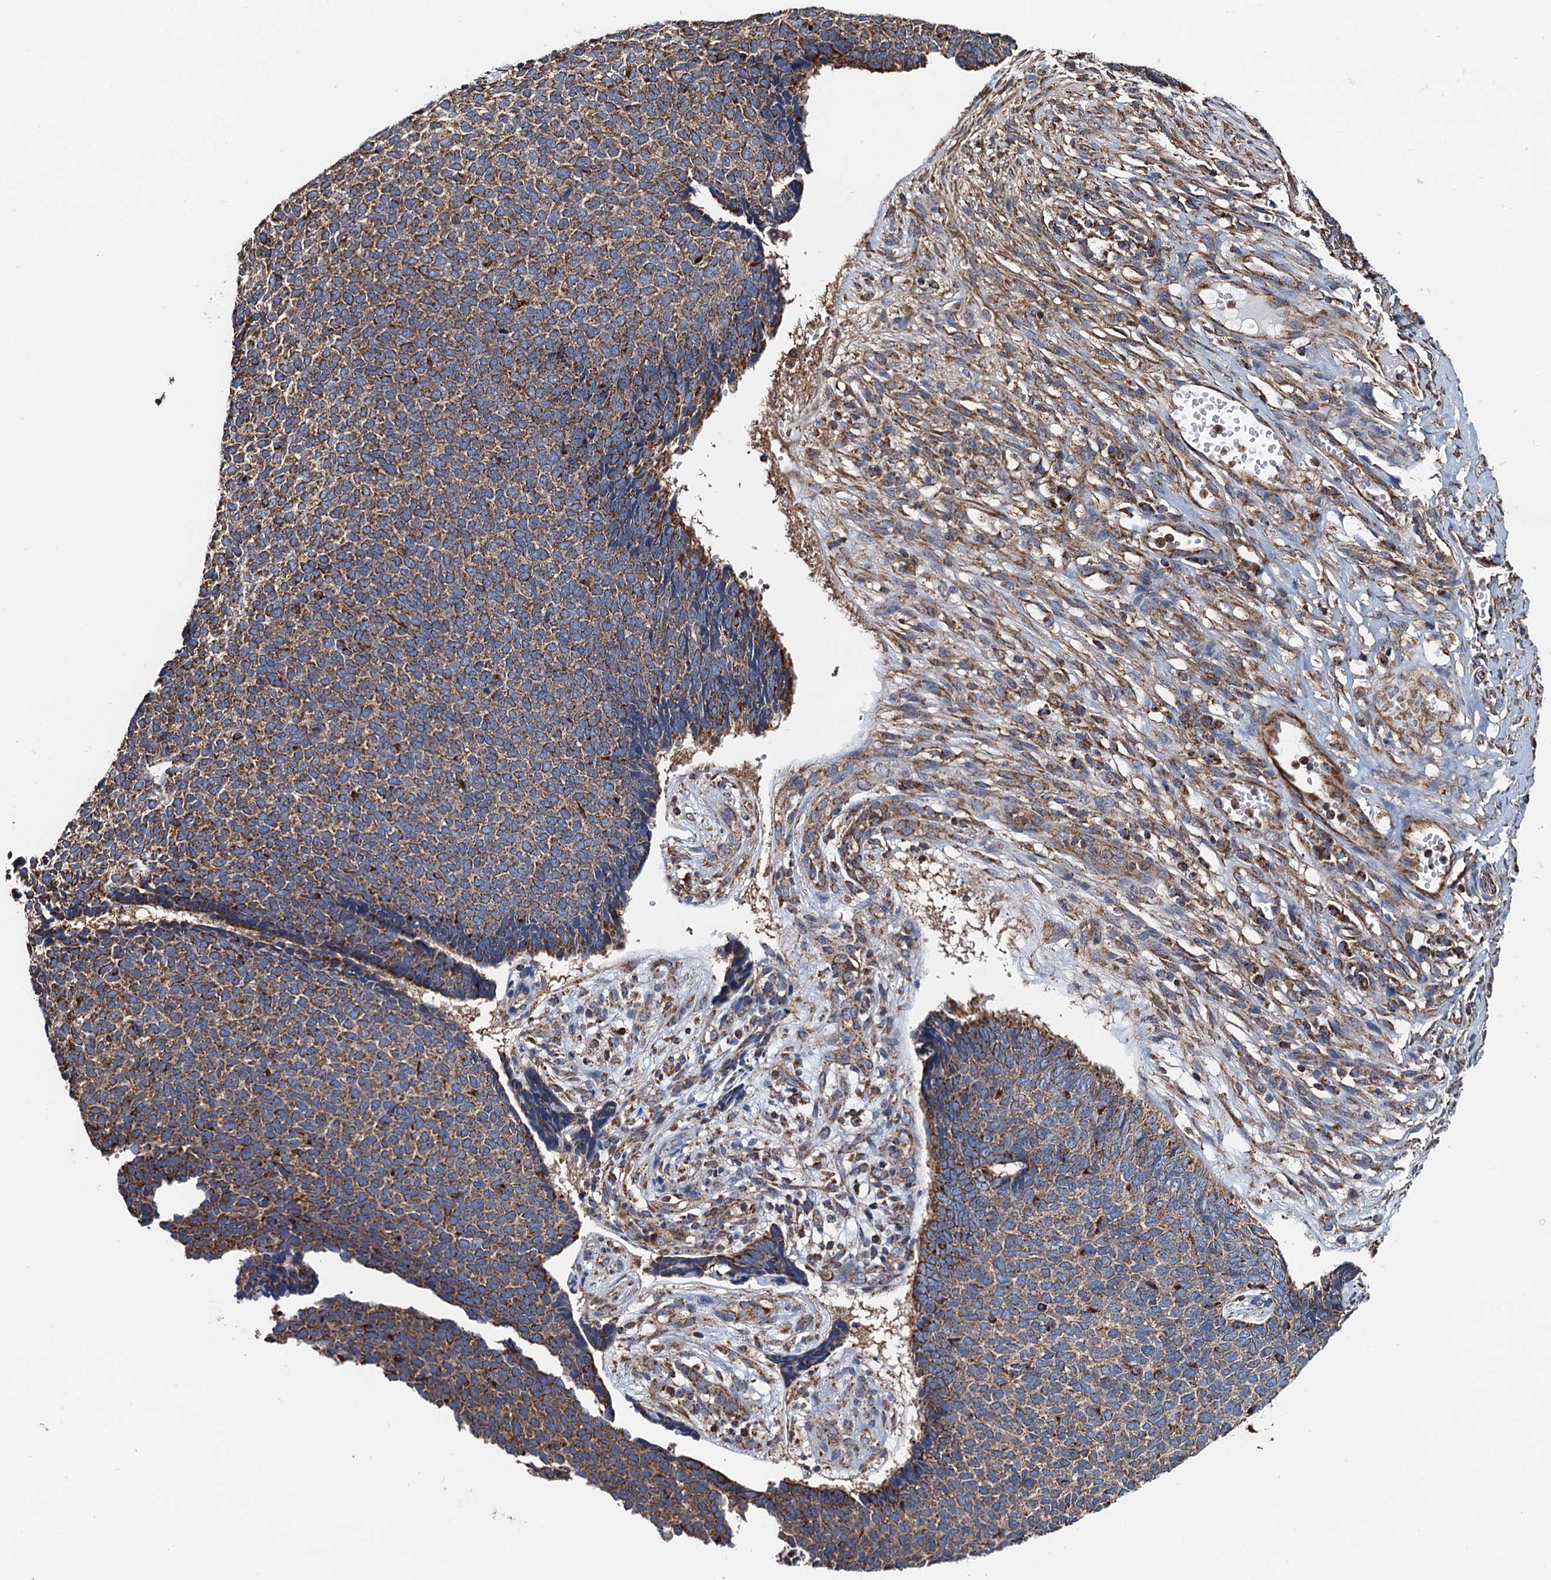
{"staining": {"intensity": "moderate", "quantity": ">75%", "location": "cytoplasmic/membranous"}, "tissue": "skin cancer", "cell_type": "Tumor cells", "image_type": "cancer", "snomed": [{"axis": "morphology", "description": "Basal cell carcinoma"}, {"axis": "topography", "description": "Skin"}], "caption": "Skin cancer stained for a protein (brown) demonstrates moderate cytoplasmic/membranous positive staining in about >75% of tumor cells.", "gene": "AAGAB", "patient": {"sex": "female", "age": 84}}